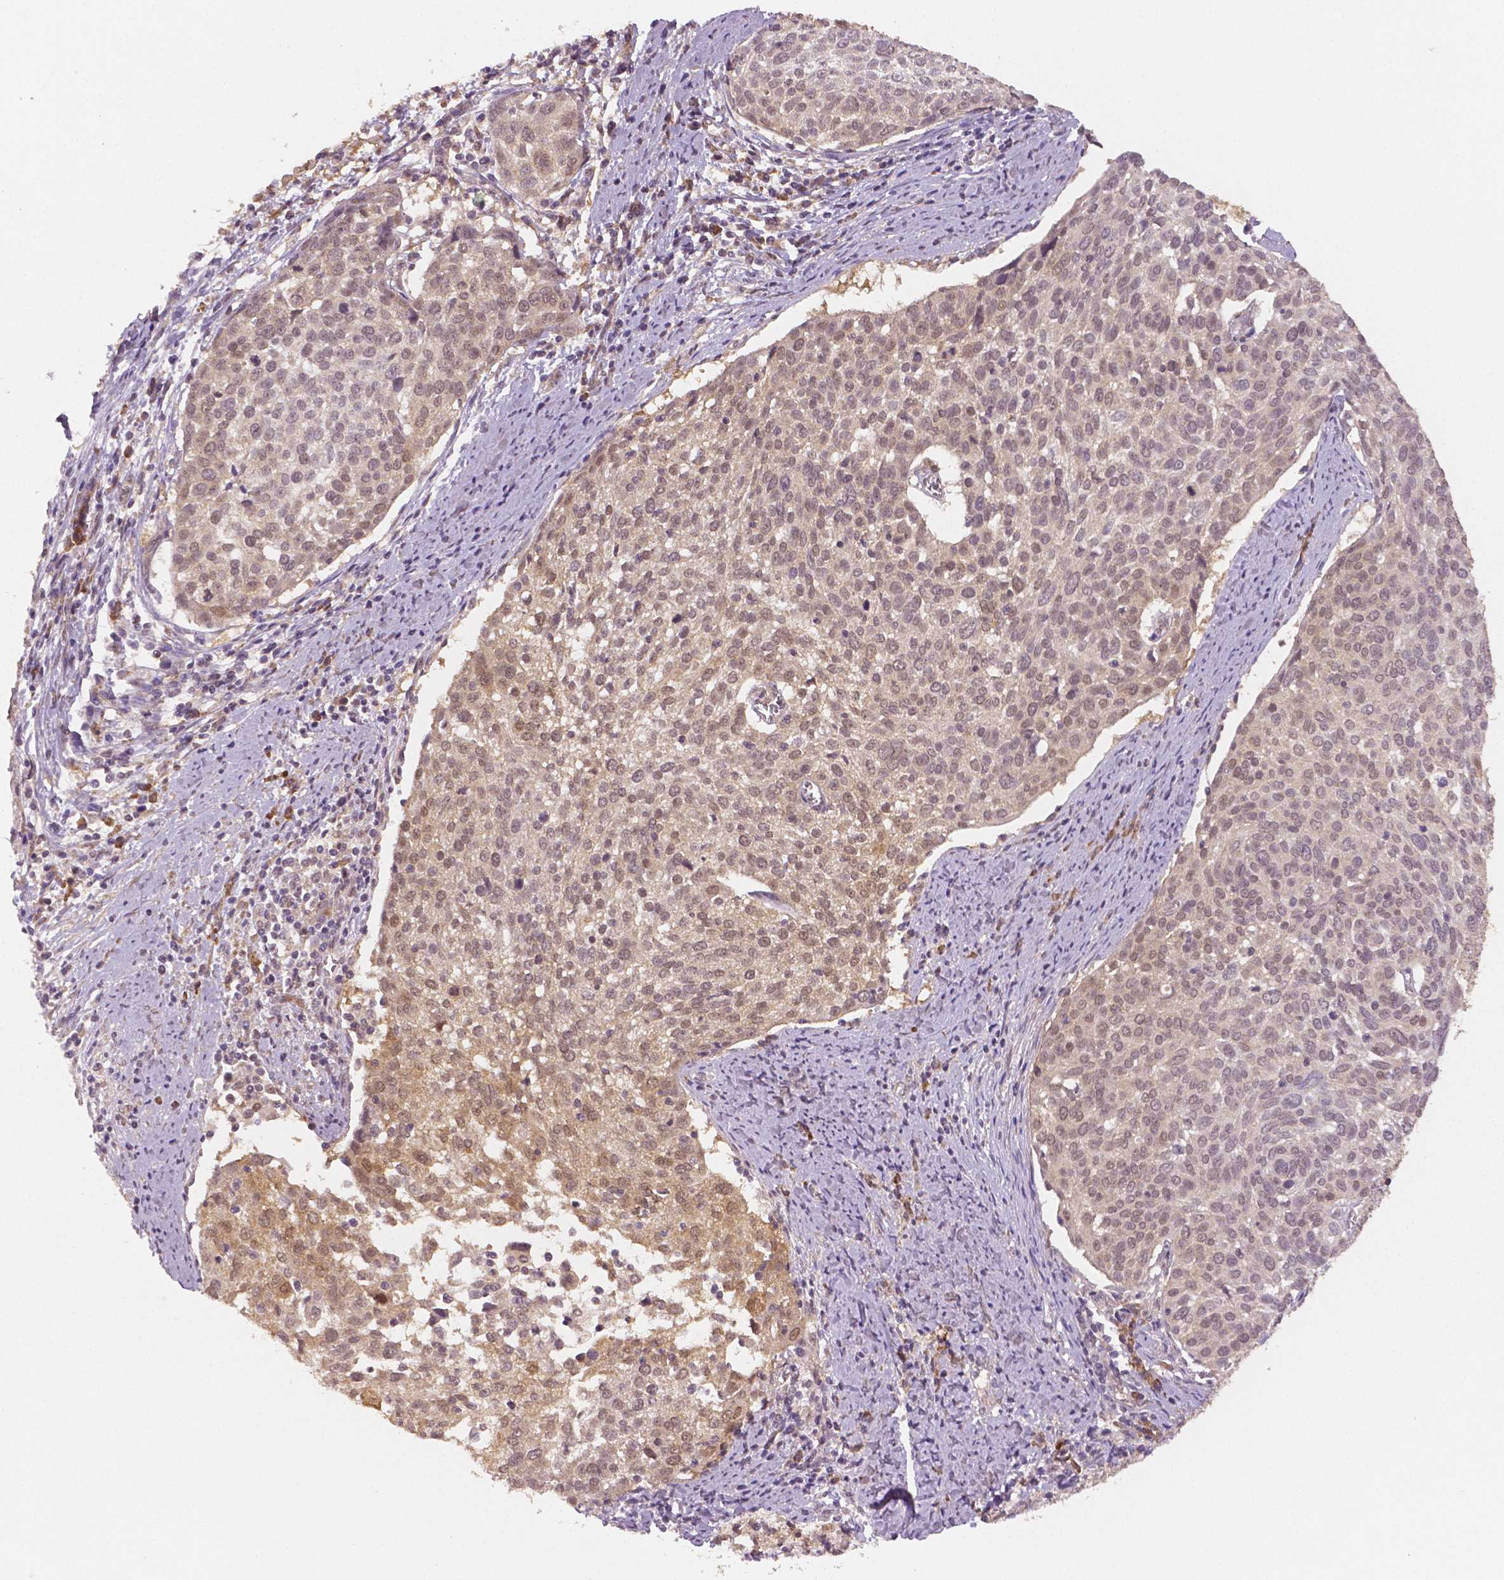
{"staining": {"intensity": "weak", "quantity": ">75%", "location": "cytoplasmic/membranous"}, "tissue": "cervical cancer", "cell_type": "Tumor cells", "image_type": "cancer", "snomed": [{"axis": "morphology", "description": "Squamous cell carcinoma, NOS"}, {"axis": "topography", "description": "Cervix"}], "caption": "Squamous cell carcinoma (cervical) tissue reveals weak cytoplasmic/membranous positivity in about >75% of tumor cells", "gene": "STAT3", "patient": {"sex": "female", "age": 39}}